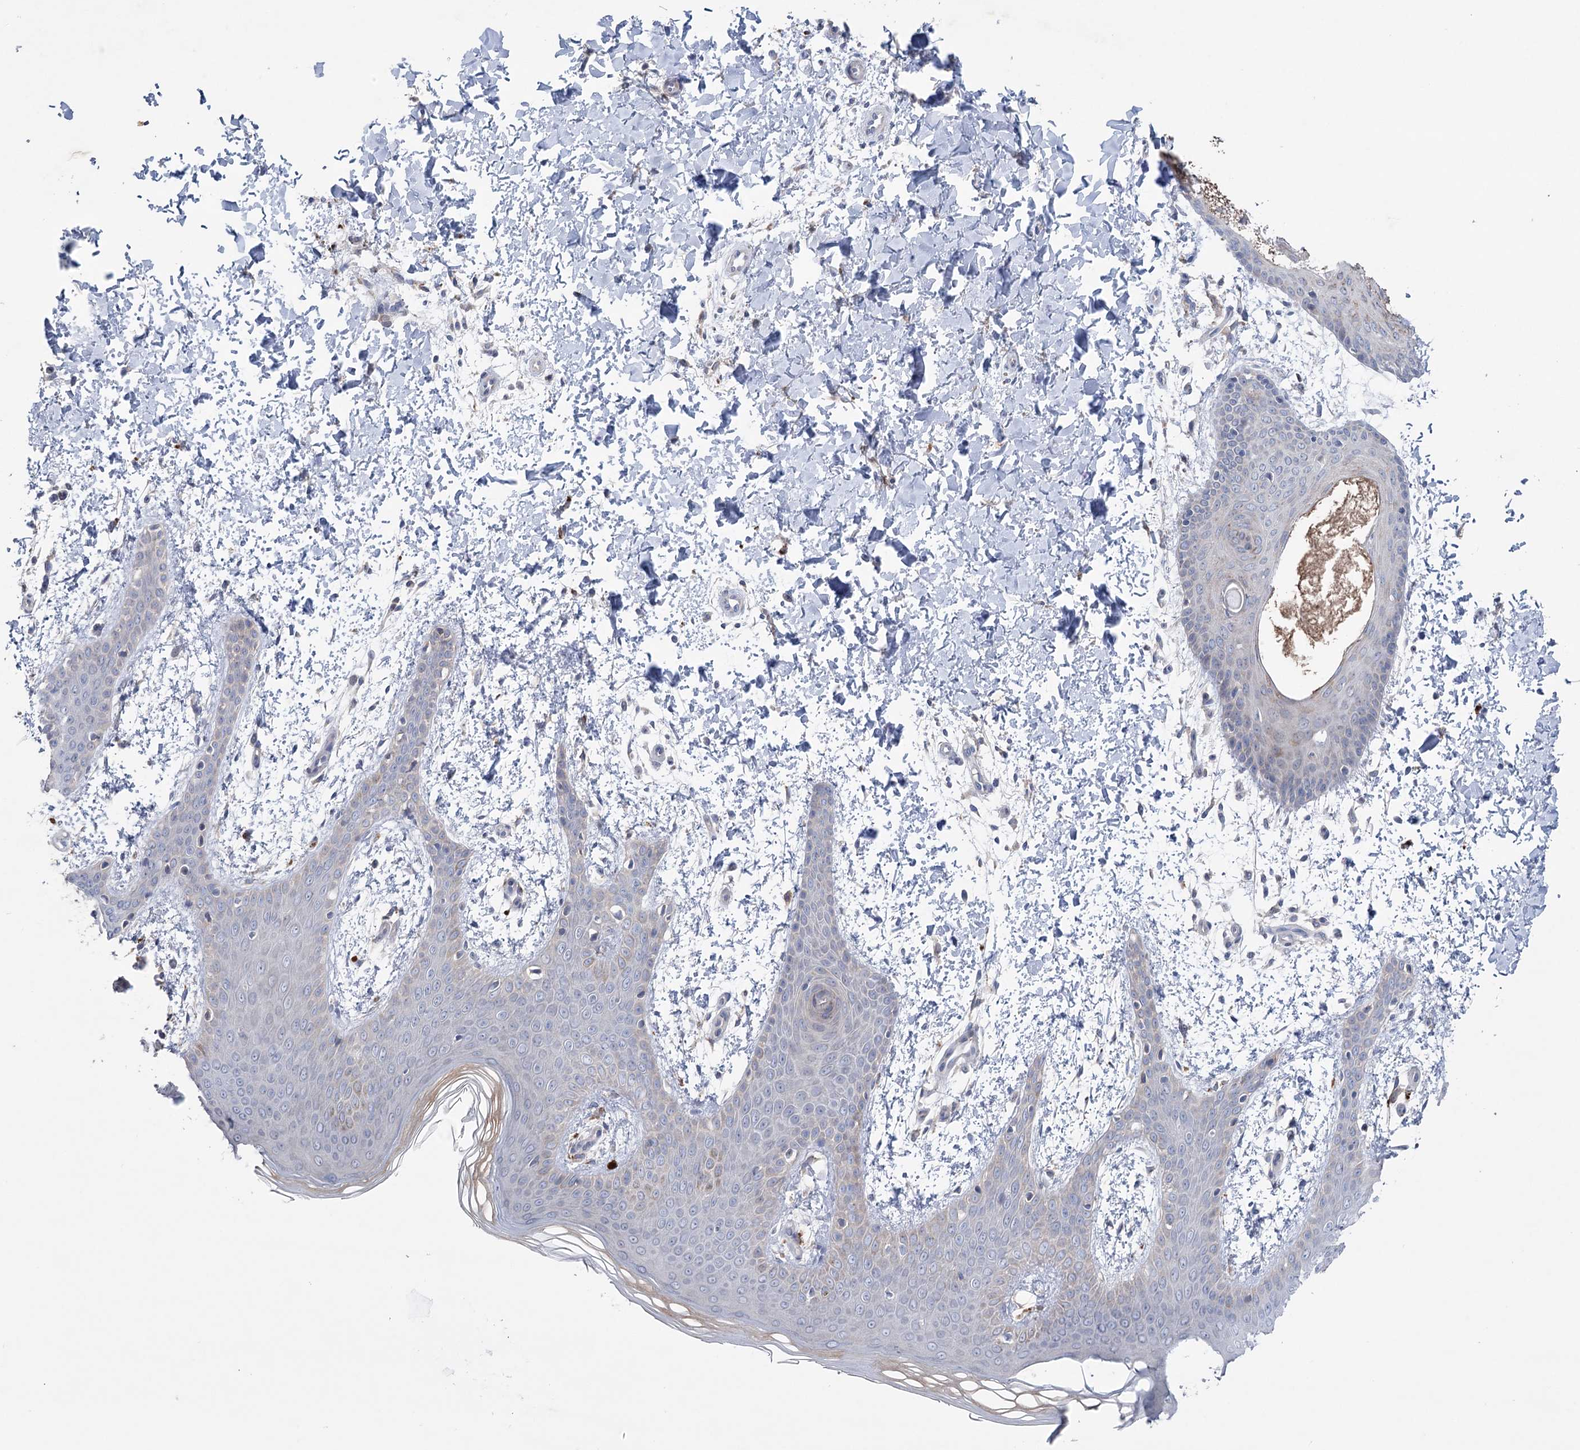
{"staining": {"intensity": "negative", "quantity": "none", "location": "none"}, "tissue": "skin", "cell_type": "Fibroblasts", "image_type": "normal", "snomed": [{"axis": "morphology", "description": "Normal tissue, NOS"}, {"axis": "topography", "description": "Skin"}], "caption": "Protein analysis of normal skin reveals no significant staining in fibroblasts. (DAB (3,3'-diaminobenzidine) immunohistochemistry (IHC) visualized using brightfield microscopy, high magnification).", "gene": "MTCH2", "patient": {"sex": "male", "age": 36}}